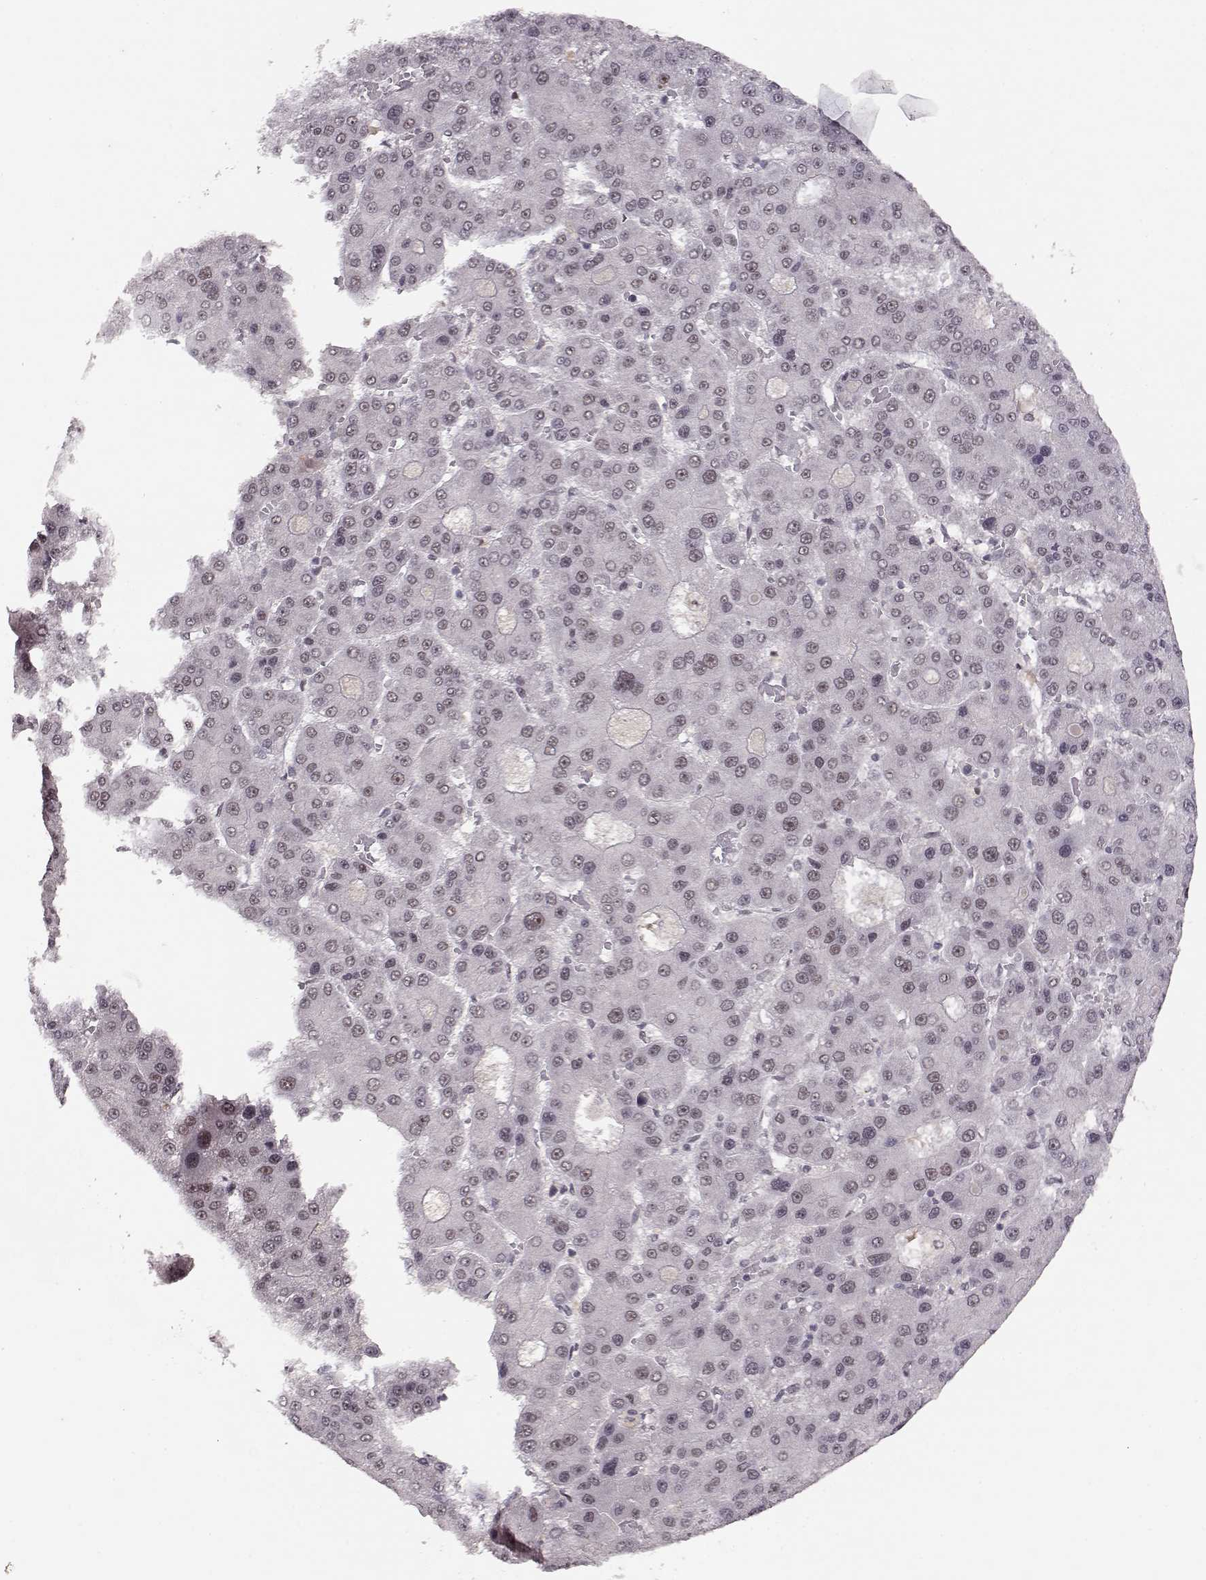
{"staining": {"intensity": "negative", "quantity": "none", "location": "none"}, "tissue": "liver cancer", "cell_type": "Tumor cells", "image_type": "cancer", "snomed": [{"axis": "morphology", "description": "Carcinoma, Hepatocellular, NOS"}, {"axis": "topography", "description": "Liver"}], "caption": "Immunohistochemistry image of human liver cancer stained for a protein (brown), which demonstrates no staining in tumor cells.", "gene": "CSNK2A1", "patient": {"sex": "male", "age": 70}}